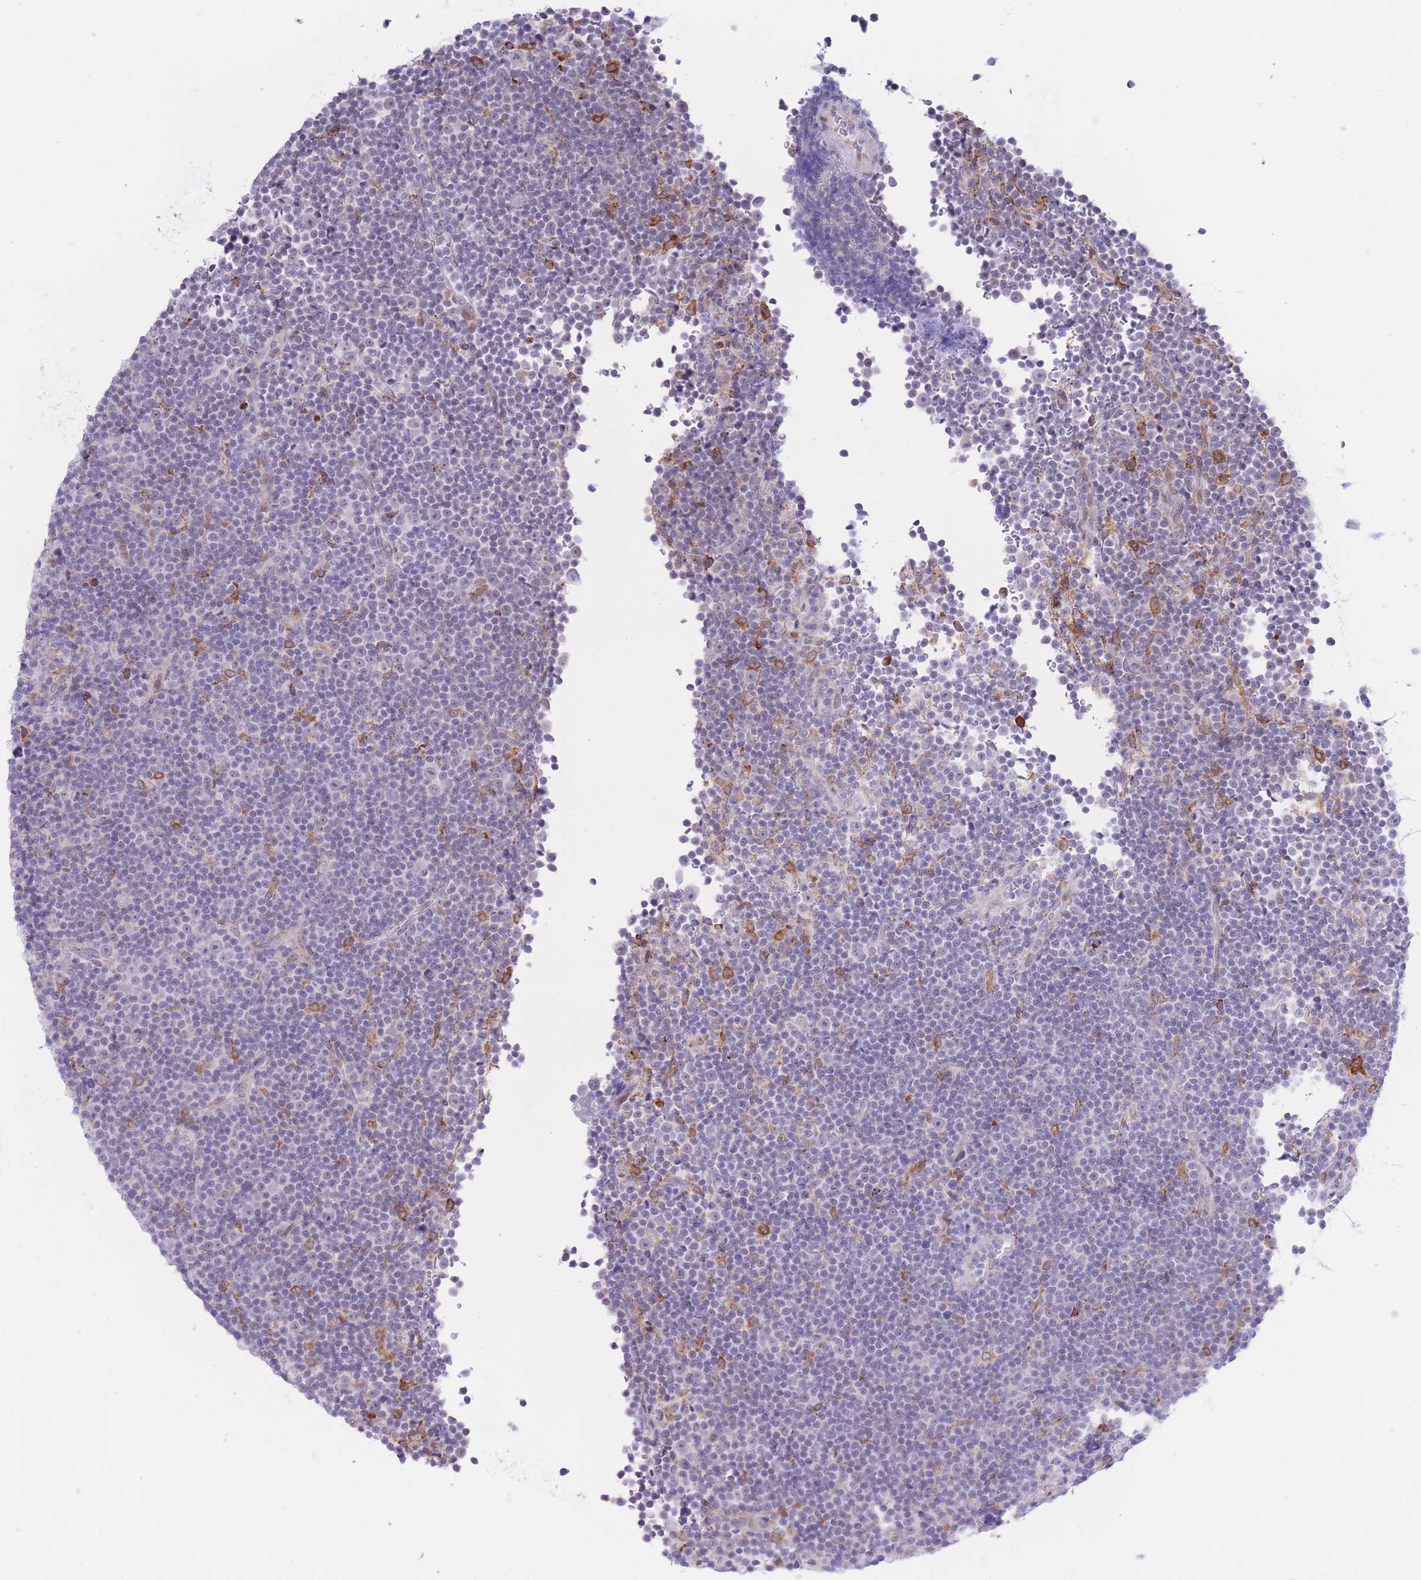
{"staining": {"intensity": "negative", "quantity": "none", "location": "none"}, "tissue": "lymphoma", "cell_type": "Tumor cells", "image_type": "cancer", "snomed": [{"axis": "morphology", "description": "Malignant lymphoma, non-Hodgkin's type, Low grade"}, {"axis": "topography", "description": "Lymph node"}], "caption": "An image of lymphoma stained for a protein reveals no brown staining in tumor cells.", "gene": "MYDGF", "patient": {"sex": "female", "age": 67}}